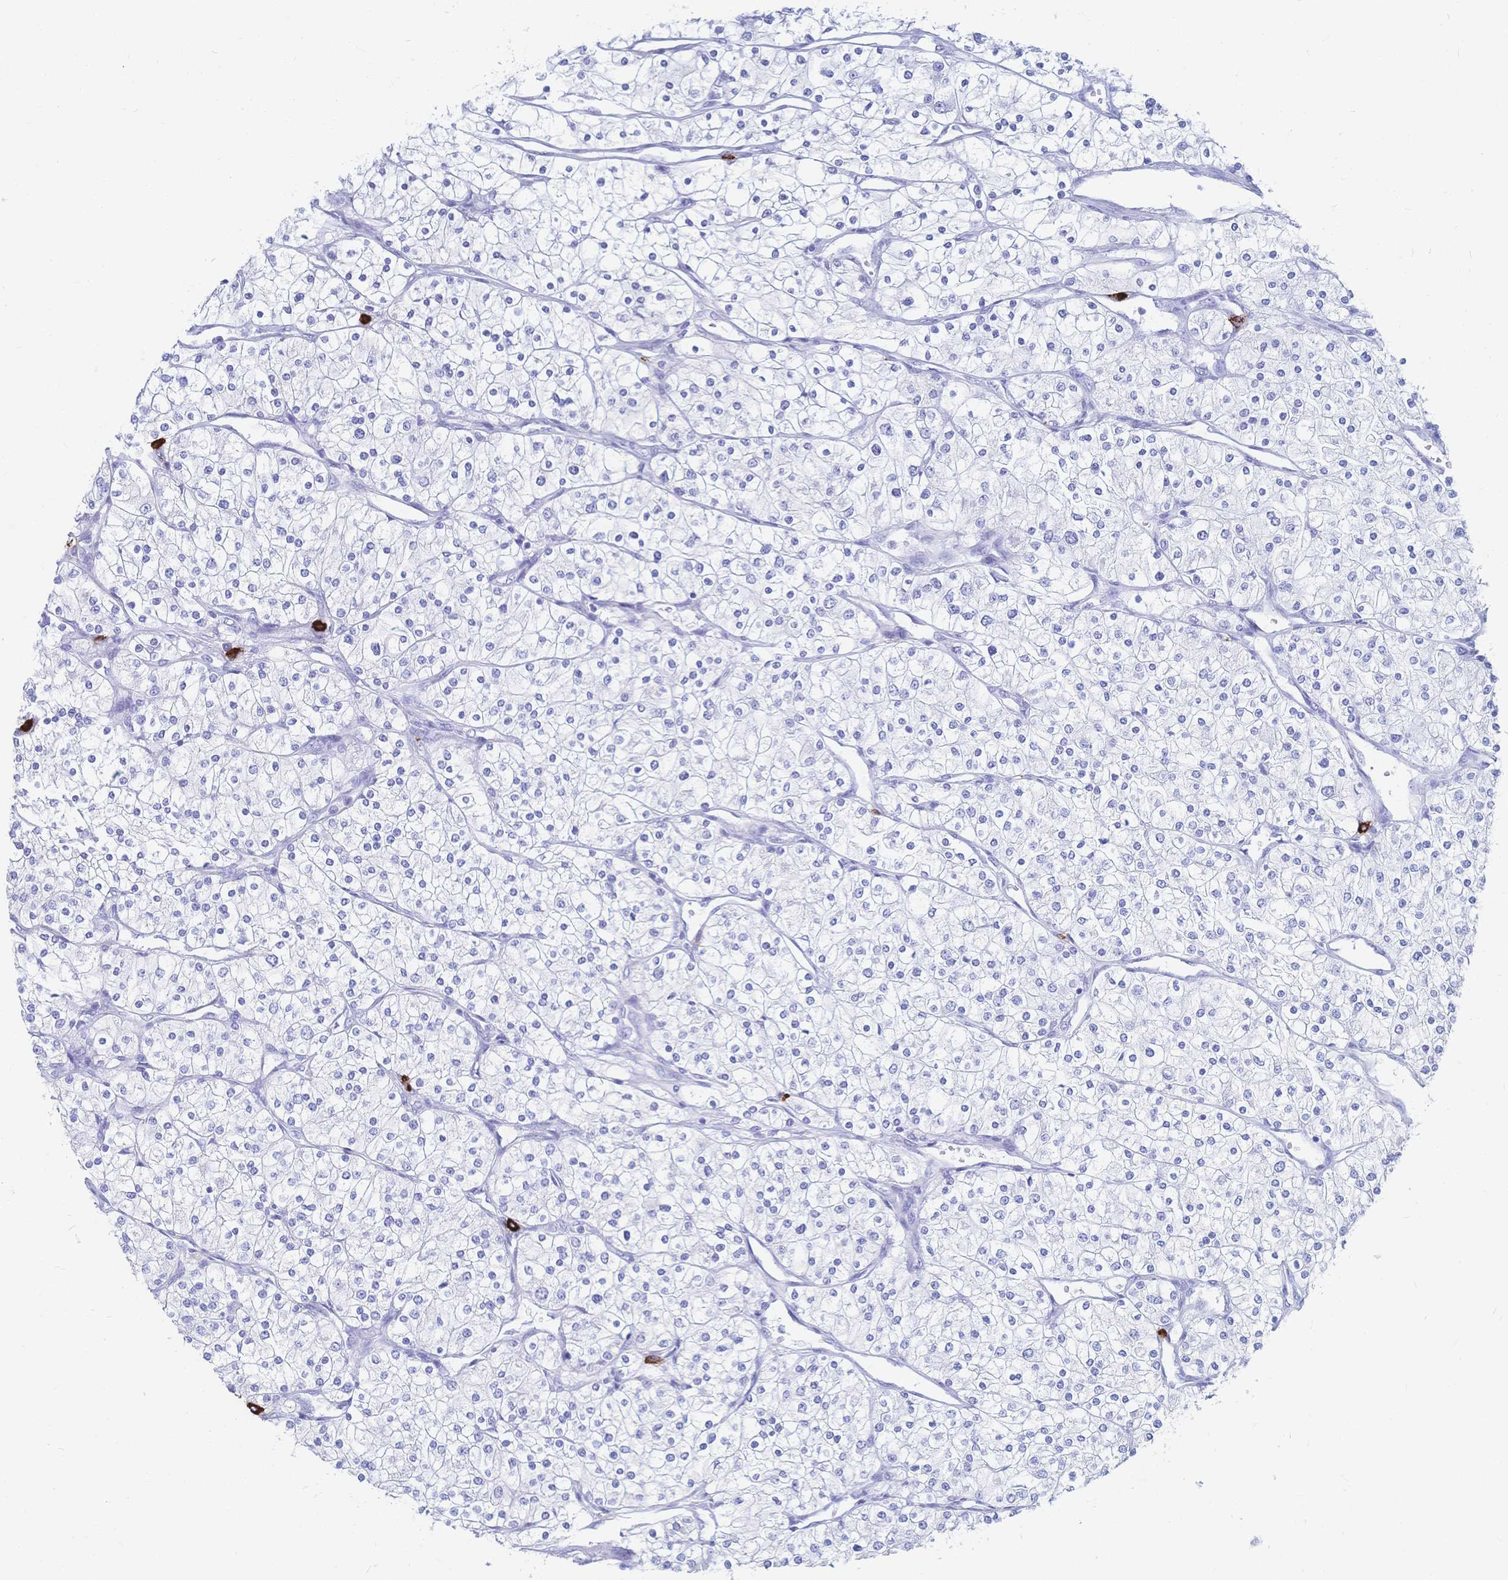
{"staining": {"intensity": "negative", "quantity": "none", "location": "none"}, "tissue": "renal cancer", "cell_type": "Tumor cells", "image_type": "cancer", "snomed": [{"axis": "morphology", "description": "Adenocarcinoma, NOS"}, {"axis": "topography", "description": "Kidney"}], "caption": "Tumor cells are negative for protein expression in human renal cancer.", "gene": "IL2RB", "patient": {"sex": "male", "age": 80}}